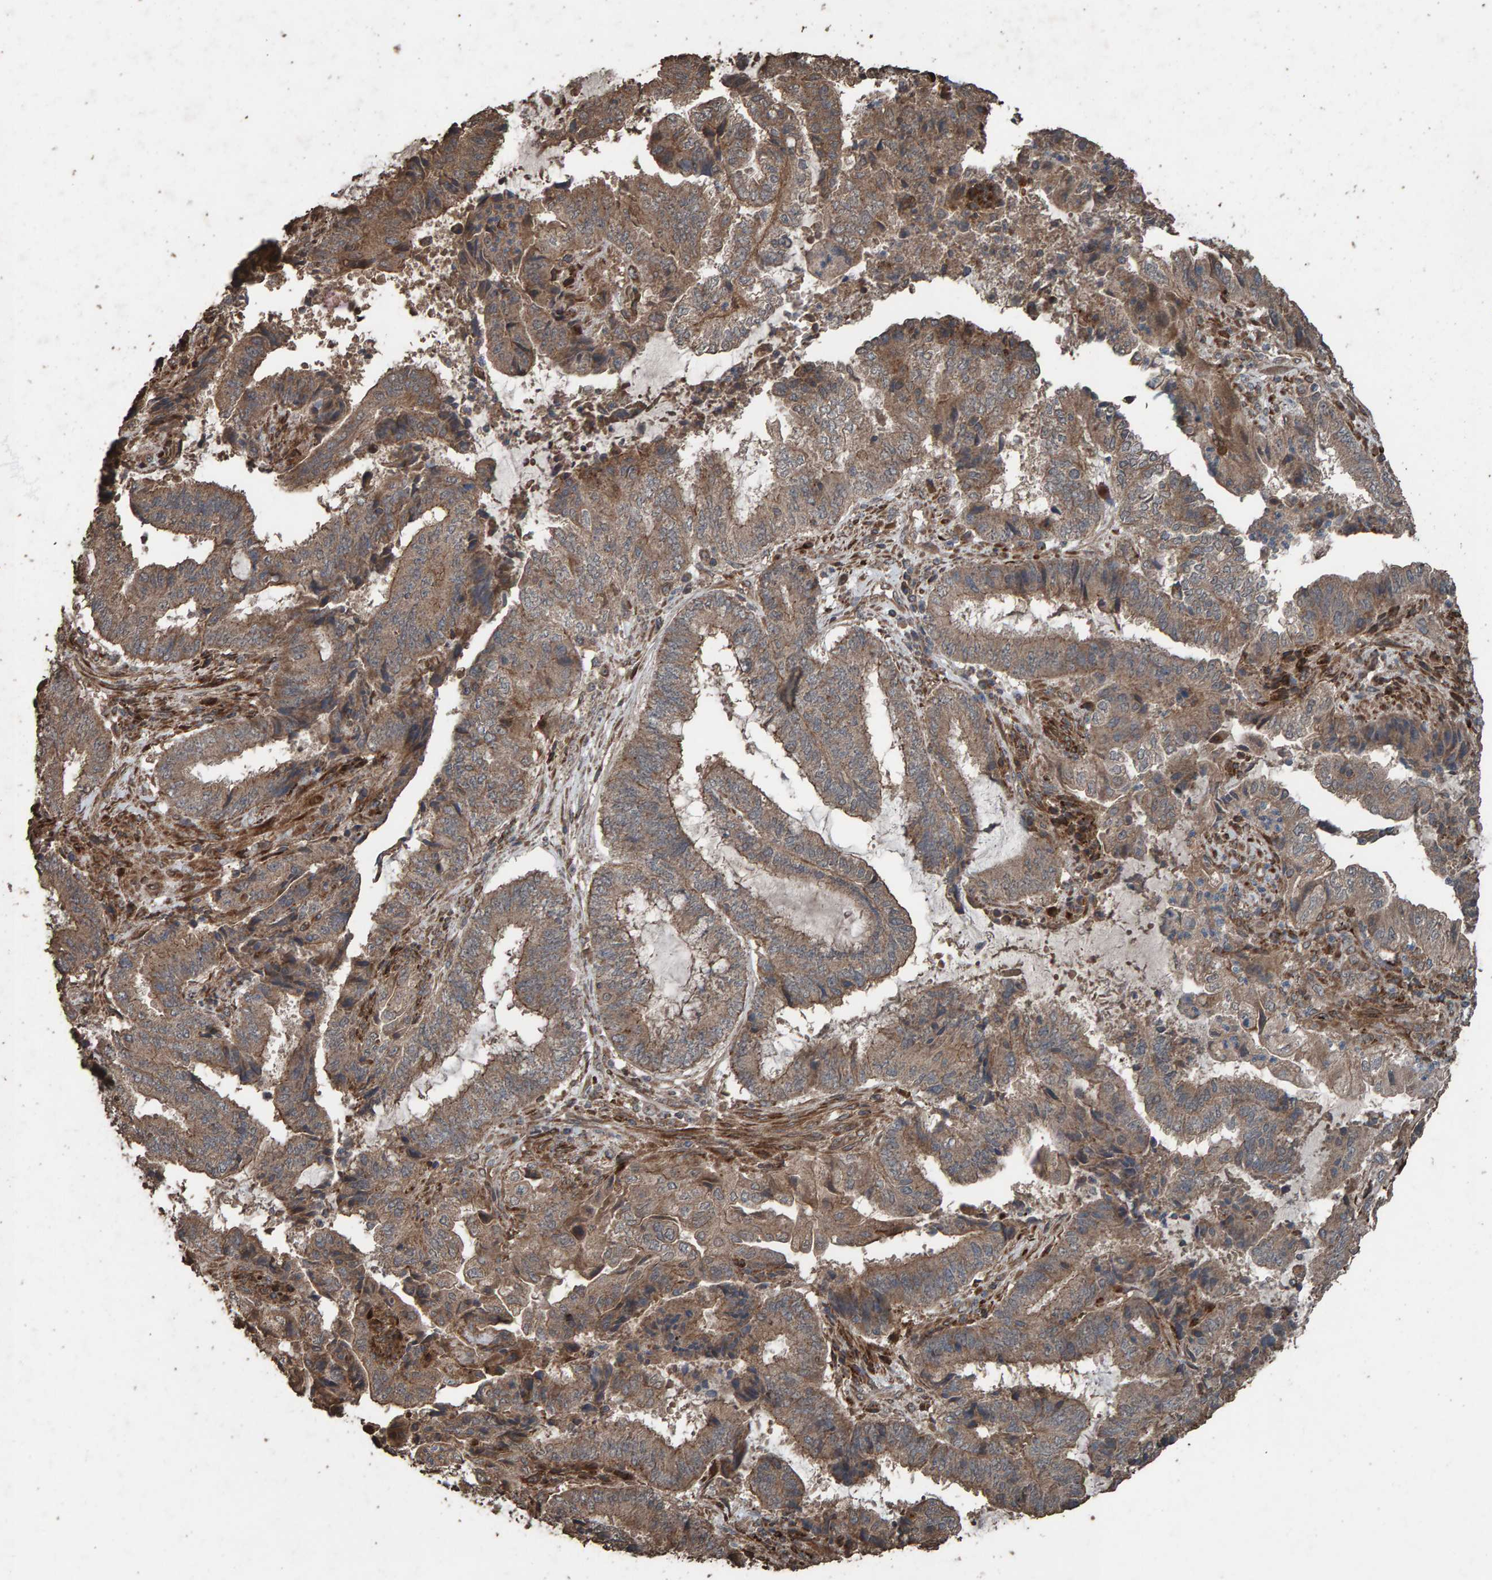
{"staining": {"intensity": "weak", "quantity": ">75%", "location": "cytoplasmic/membranous"}, "tissue": "endometrial cancer", "cell_type": "Tumor cells", "image_type": "cancer", "snomed": [{"axis": "morphology", "description": "Adenocarcinoma, NOS"}, {"axis": "topography", "description": "Endometrium"}], "caption": "Immunohistochemistry (IHC) (DAB (3,3'-diaminobenzidine)) staining of endometrial adenocarcinoma reveals weak cytoplasmic/membranous protein expression in approximately >75% of tumor cells.", "gene": "DUS1L", "patient": {"sex": "female", "age": 51}}